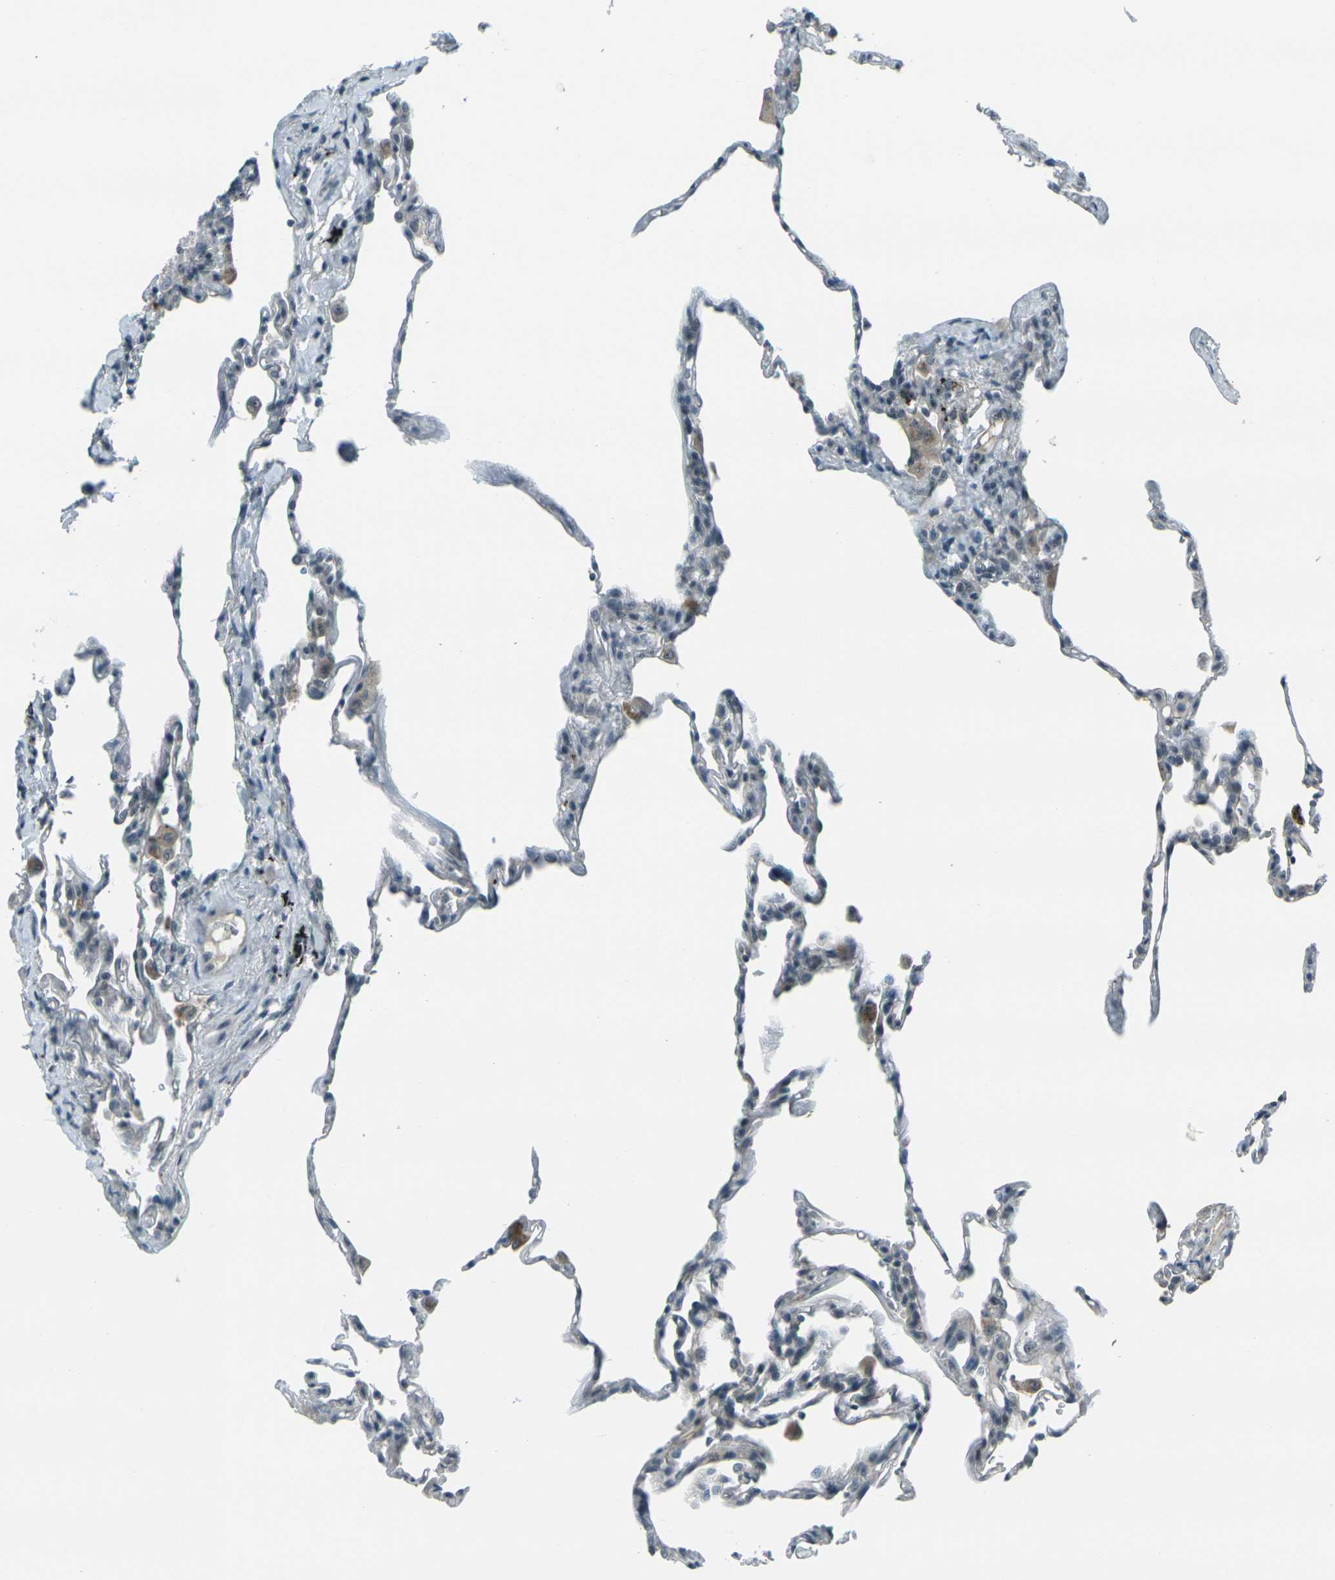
{"staining": {"intensity": "negative", "quantity": "none", "location": "none"}, "tissue": "lung", "cell_type": "Alveolar cells", "image_type": "normal", "snomed": [{"axis": "morphology", "description": "Normal tissue, NOS"}, {"axis": "topography", "description": "Lung"}], "caption": "The photomicrograph shows no staining of alveolar cells in benign lung. The staining was performed using DAB (3,3'-diaminobenzidine) to visualize the protein expression in brown, while the nuclei were stained in blue with hematoxylin (Magnification: 20x).", "gene": "GPR19", "patient": {"sex": "male", "age": 59}}